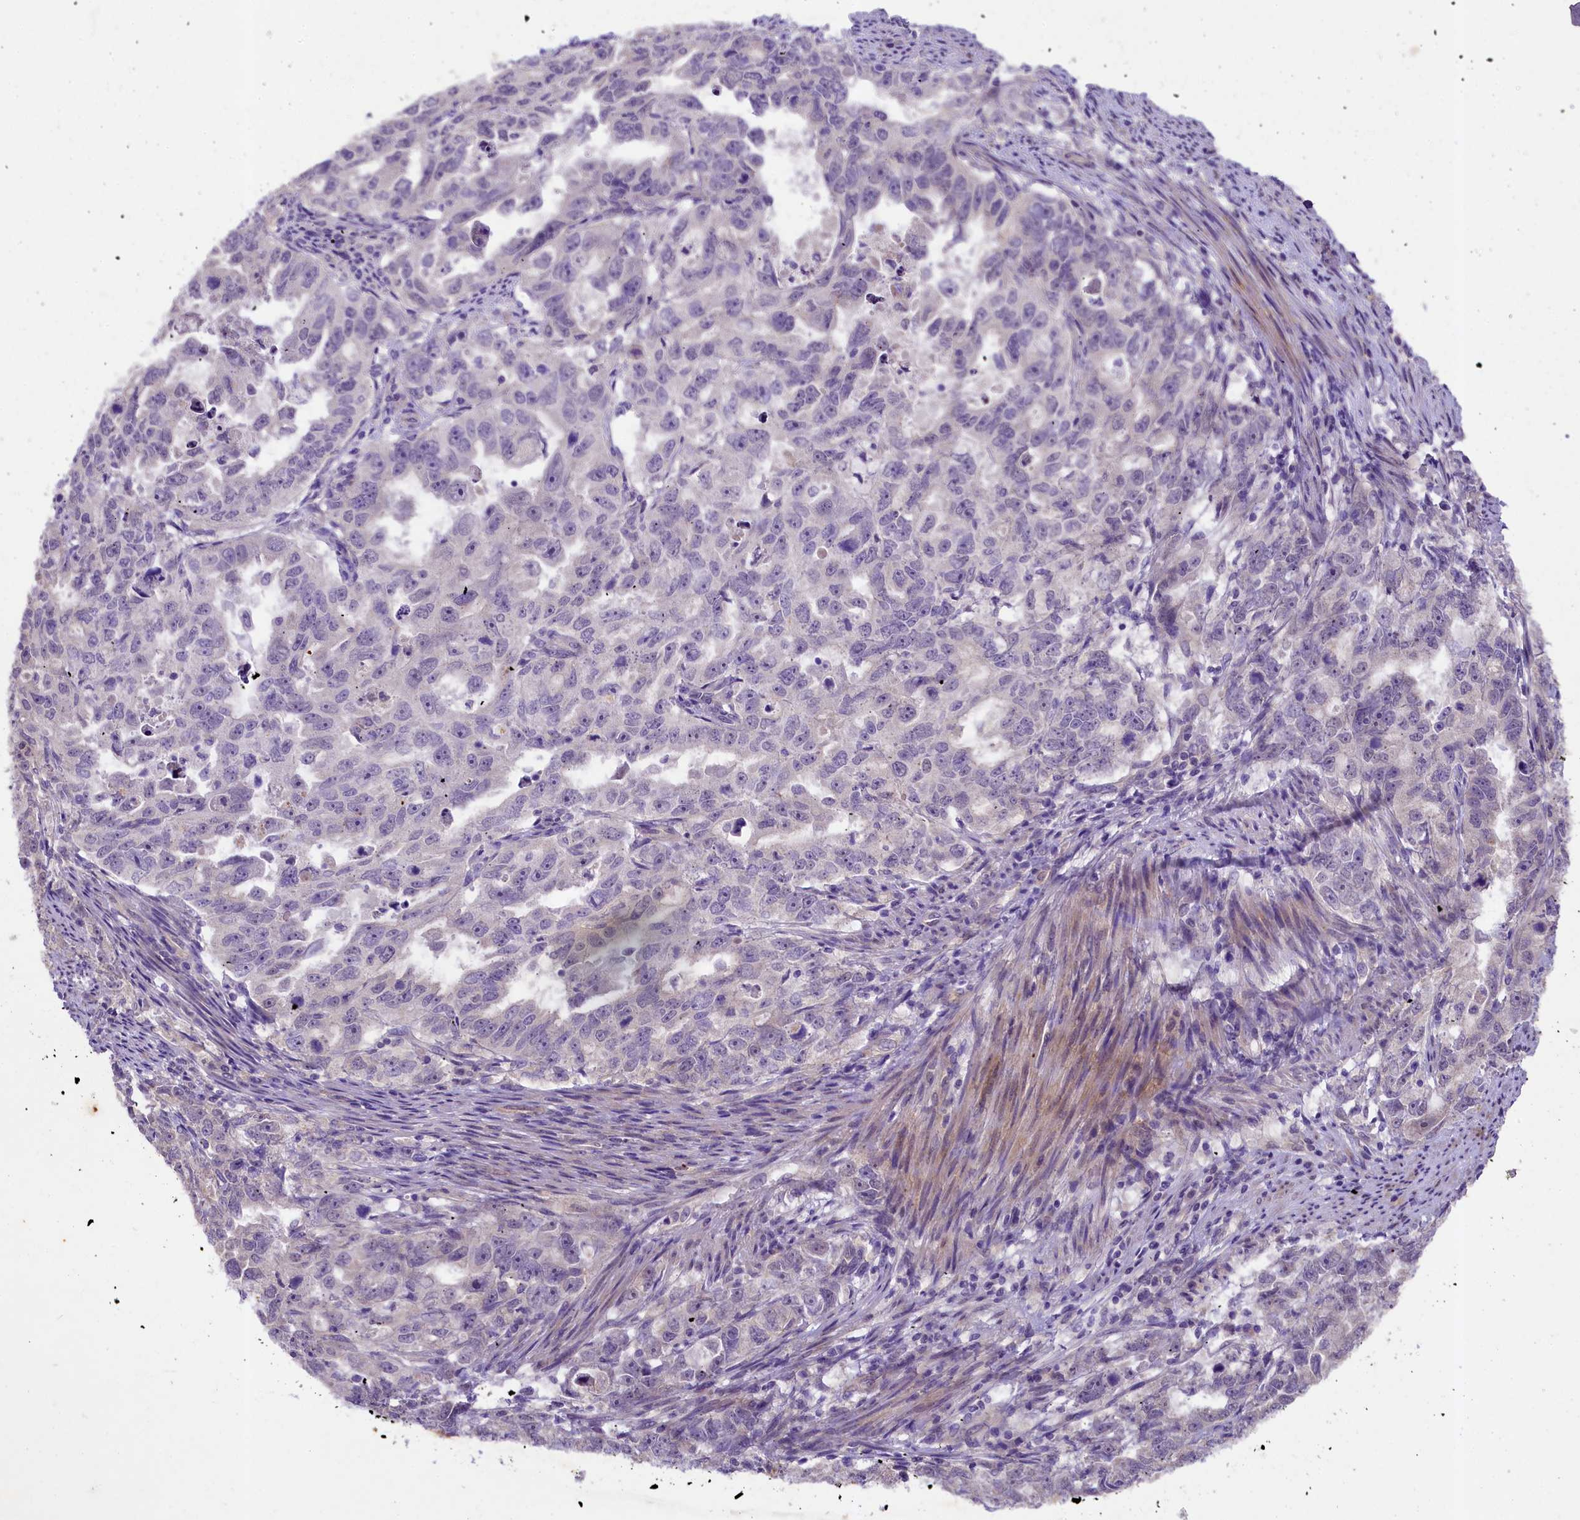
{"staining": {"intensity": "negative", "quantity": "none", "location": "none"}, "tissue": "endometrial cancer", "cell_type": "Tumor cells", "image_type": "cancer", "snomed": [{"axis": "morphology", "description": "Adenocarcinoma, NOS"}, {"axis": "topography", "description": "Endometrium"}], "caption": "Endometrial cancer stained for a protein using immunohistochemistry (IHC) displays no staining tumor cells.", "gene": "UBXN6", "patient": {"sex": "female", "age": 65}}